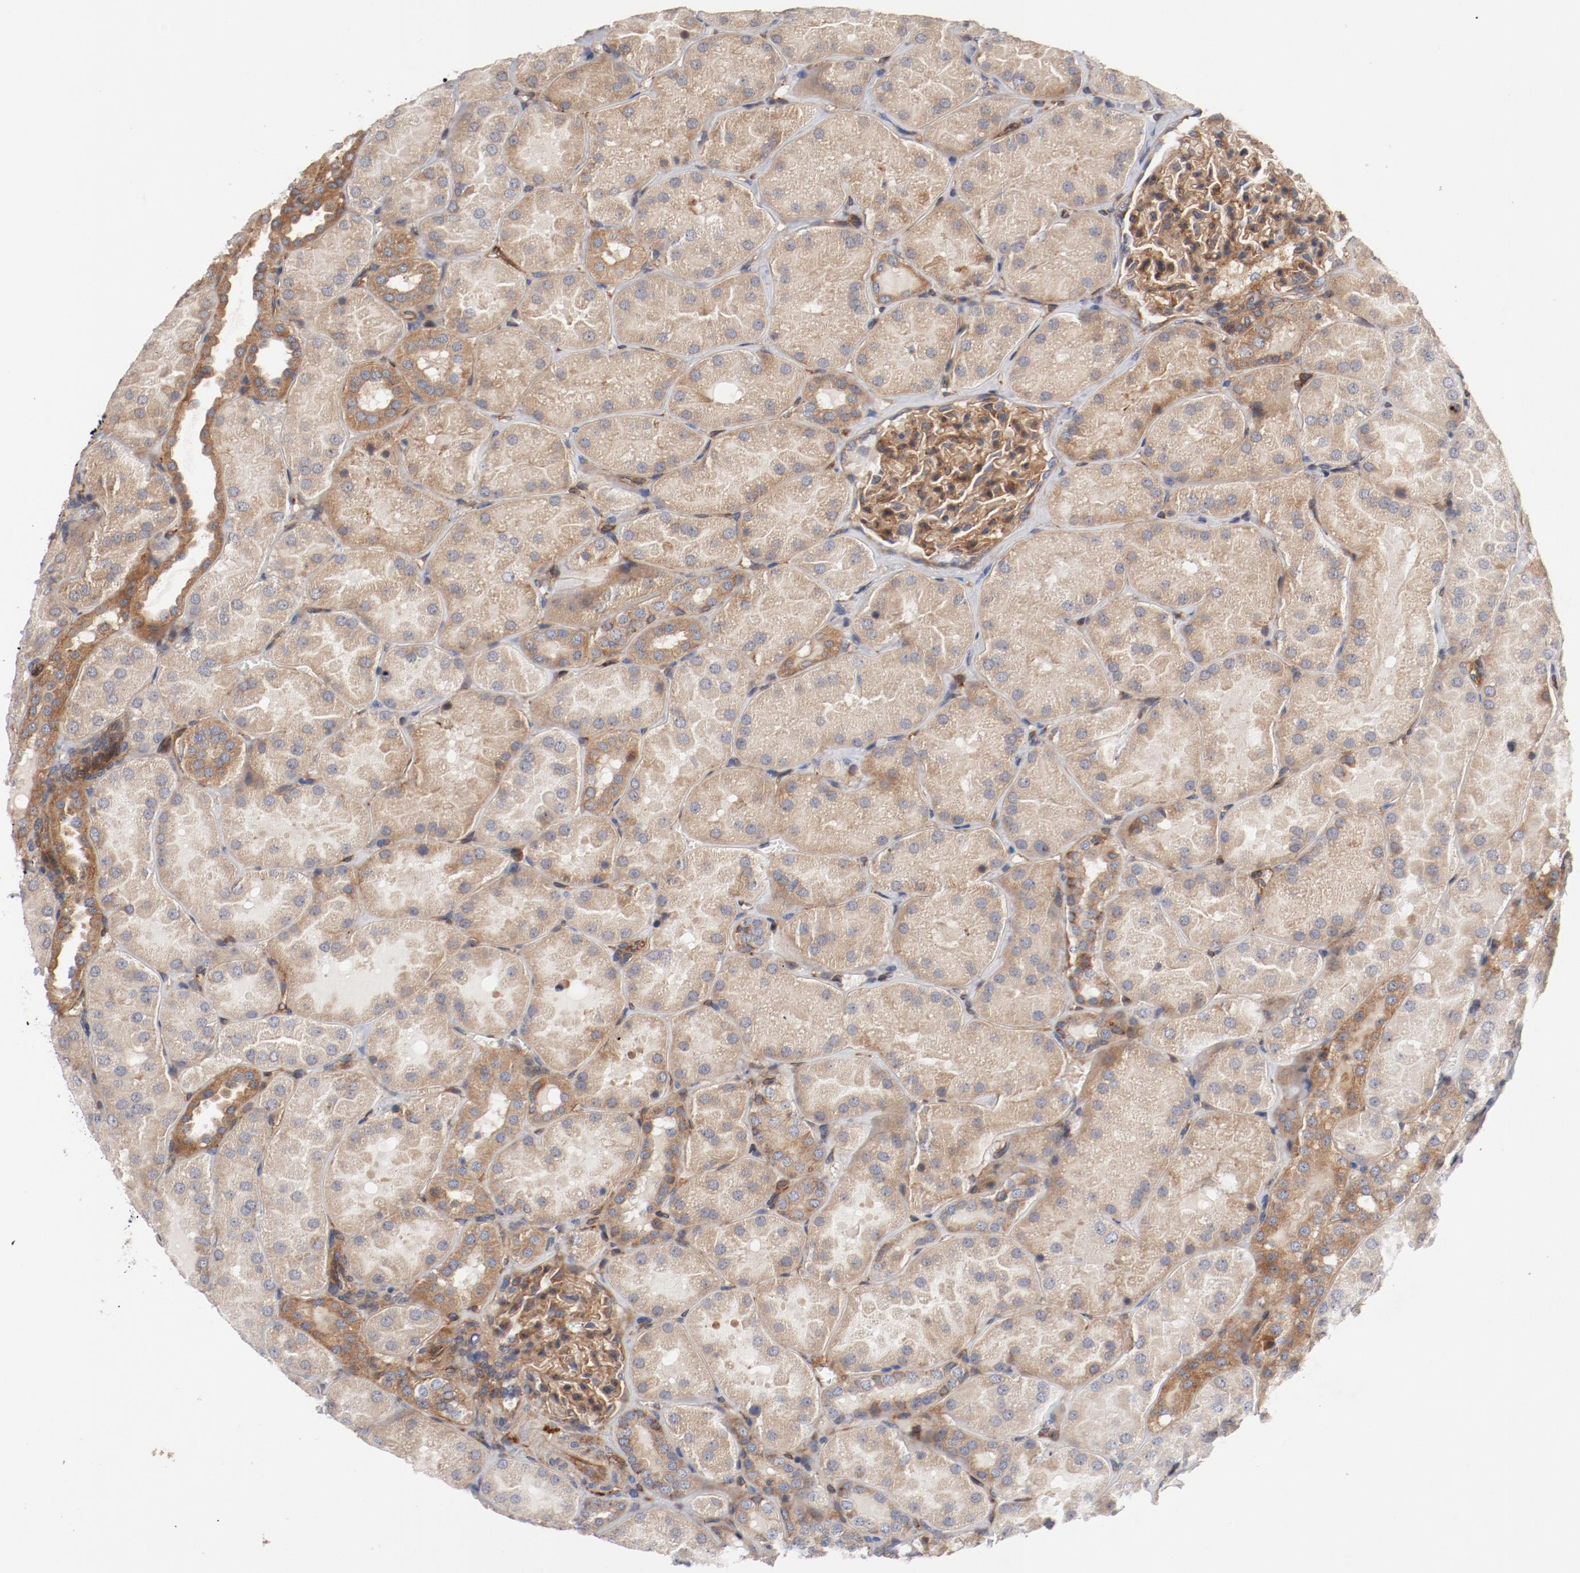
{"staining": {"intensity": "moderate", "quantity": ">75%", "location": "cytoplasmic/membranous"}, "tissue": "kidney", "cell_type": "Cells in glomeruli", "image_type": "normal", "snomed": [{"axis": "morphology", "description": "Normal tissue, NOS"}, {"axis": "topography", "description": "Kidney"}], "caption": "Cells in glomeruli display moderate cytoplasmic/membranous positivity in approximately >75% of cells in normal kidney. The staining was performed using DAB (3,3'-diaminobenzidine), with brown indicating positive protein expression. Nuclei are stained blue with hematoxylin.", "gene": "PITPNM2", "patient": {"sex": "male", "age": 28}}